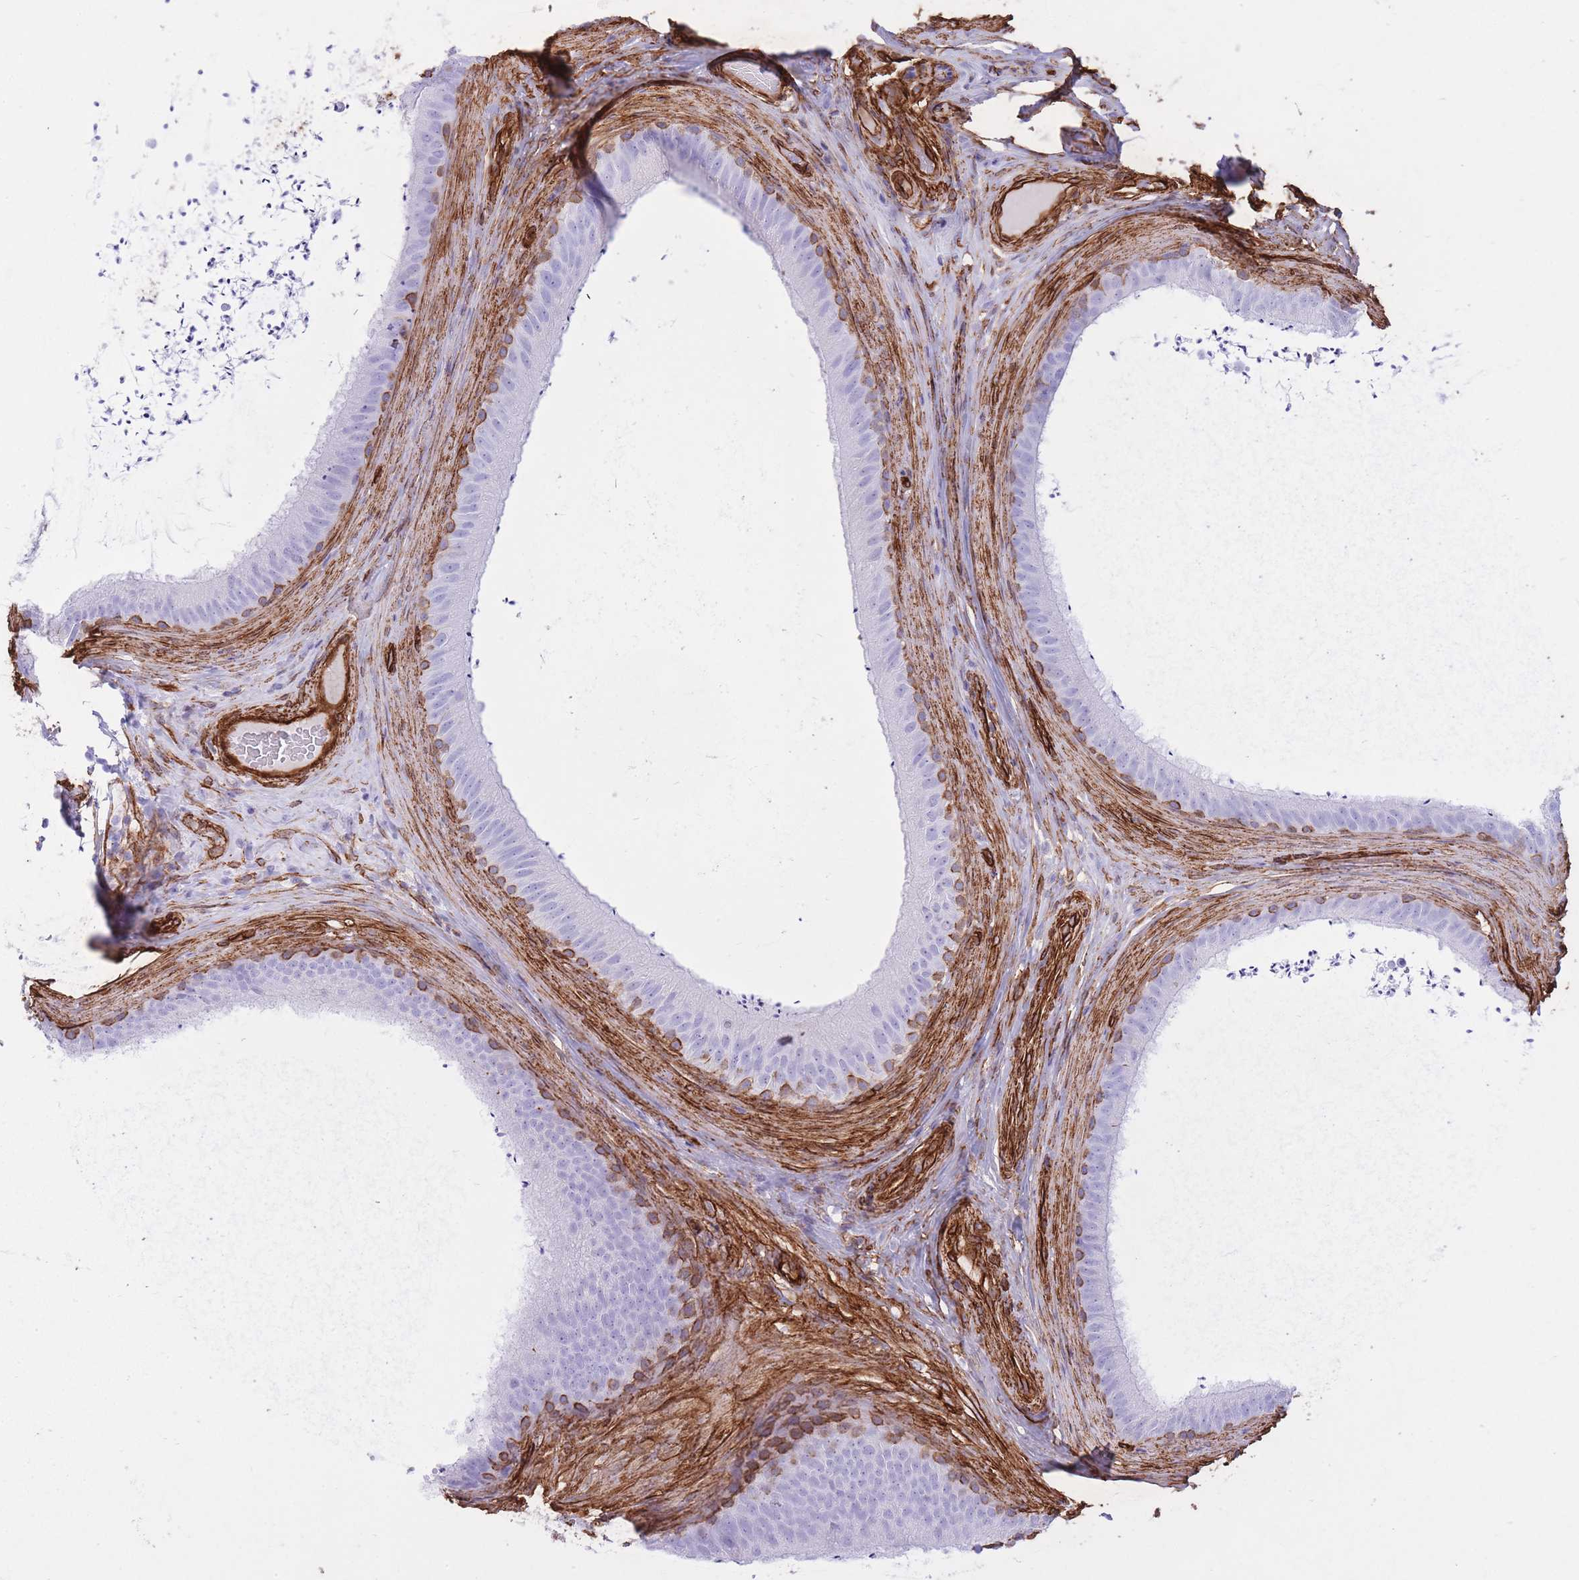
{"staining": {"intensity": "negative", "quantity": "none", "location": "none"}, "tissue": "epididymis", "cell_type": "Glandular cells", "image_type": "normal", "snomed": [{"axis": "morphology", "description": "Normal tissue, NOS"}, {"axis": "topography", "description": "Testis"}, {"axis": "topography", "description": "Epididymis"}], "caption": "IHC photomicrograph of normal human epididymis stained for a protein (brown), which shows no expression in glandular cells.", "gene": "CAVIN1", "patient": {"sex": "male", "age": 41}}